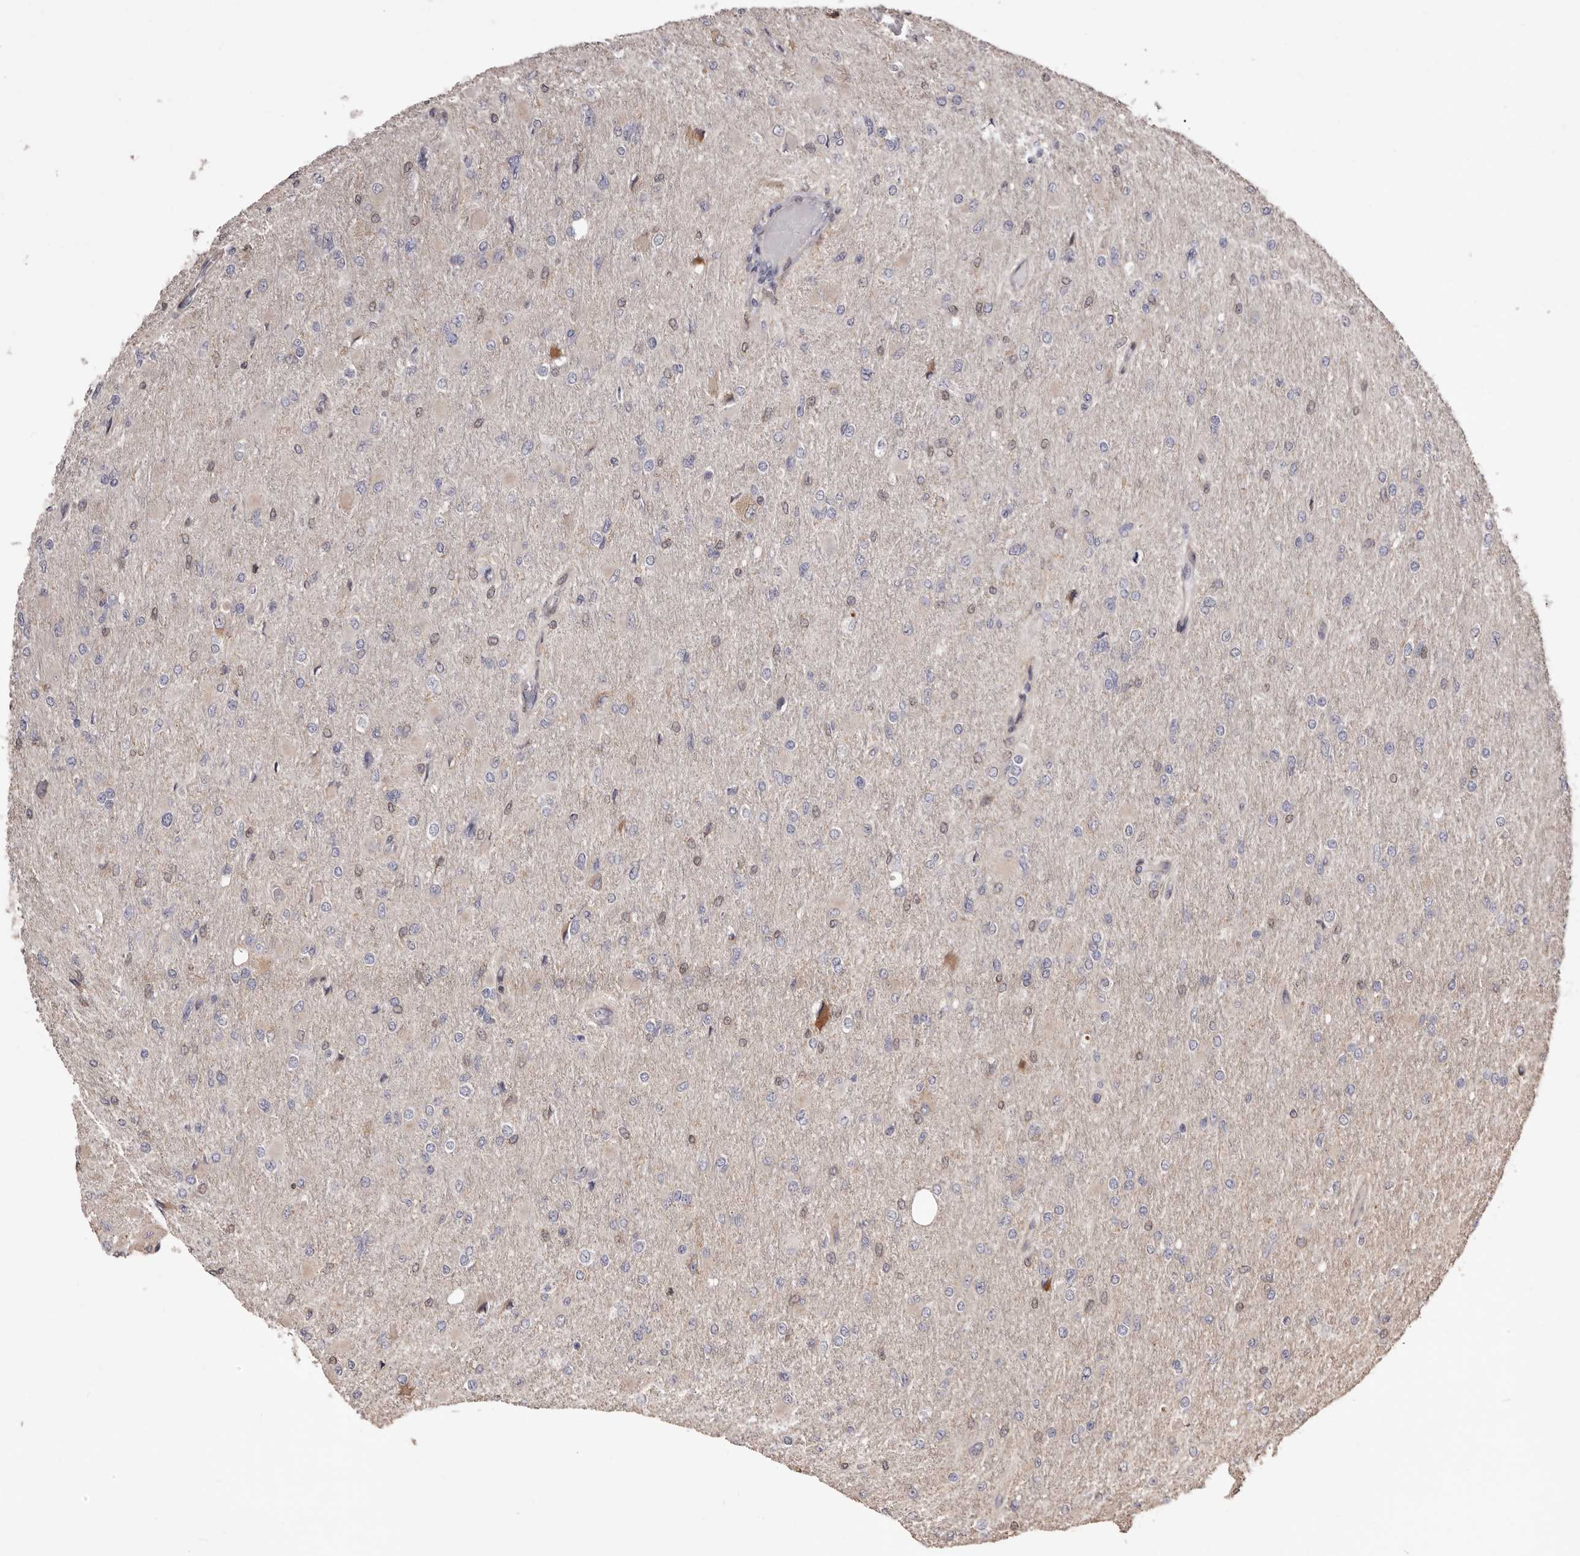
{"staining": {"intensity": "negative", "quantity": "none", "location": "none"}, "tissue": "glioma", "cell_type": "Tumor cells", "image_type": "cancer", "snomed": [{"axis": "morphology", "description": "Glioma, malignant, High grade"}, {"axis": "topography", "description": "Cerebral cortex"}], "caption": "Micrograph shows no protein positivity in tumor cells of glioma tissue.", "gene": "ZCCHC7", "patient": {"sex": "female", "age": 36}}